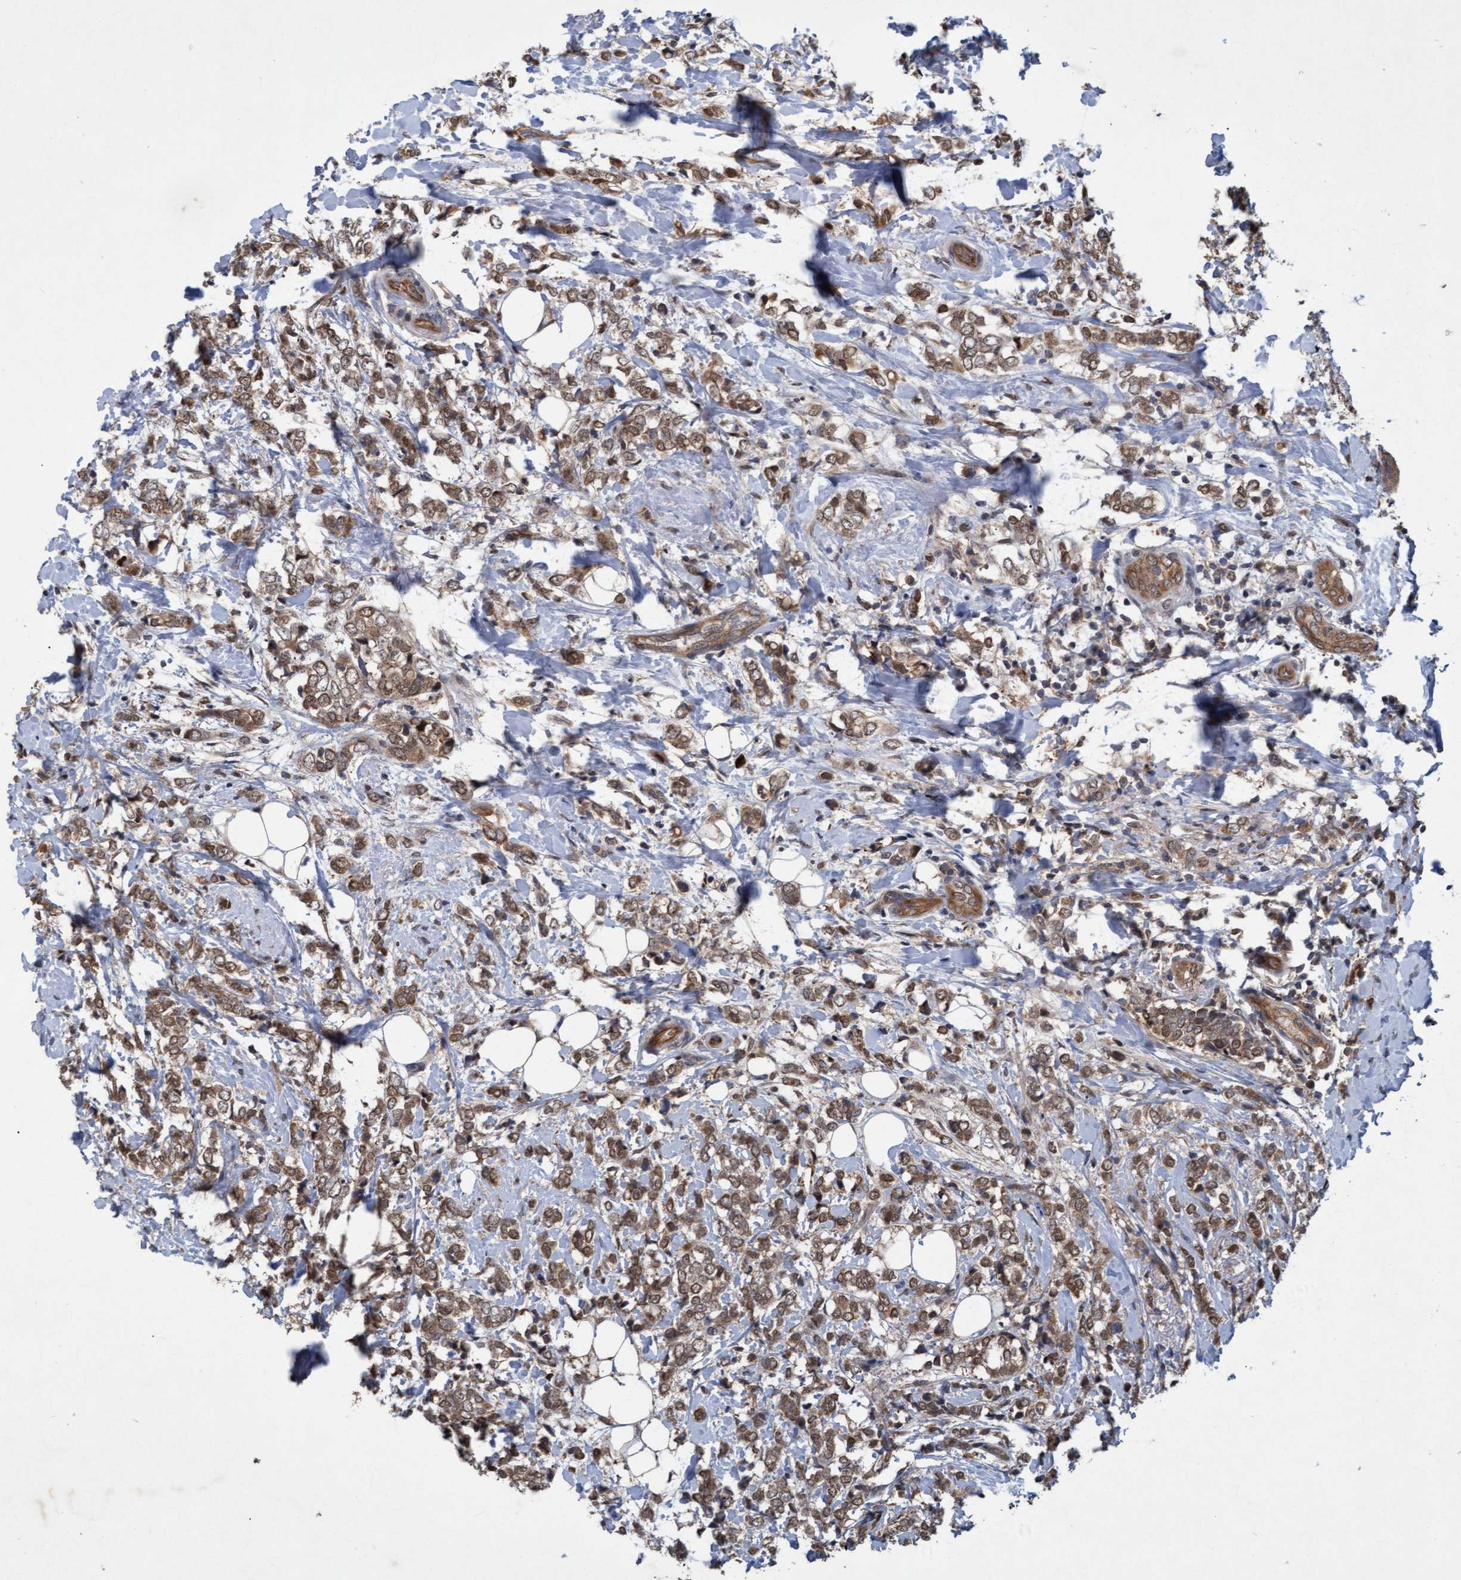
{"staining": {"intensity": "moderate", "quantity": ">75%", "location": "cytoplasmic/membranous,nuclear"}, "tissue": "breast cancer", "cell_type": "Tumor cells", "image_type": "cancer", "snomed": [{"axis": "morphology", "description": "Normal tissue, NOS"}, {"axis": "morphology", "description": "Lobular carcinoma"}, {"axis": "topography", "description": "Breast"}], "caption": "Tumor cells demonstrate medium levels of moderate cytoplasmic/membranous and nuclear expression in about >75% of cells in breast lobular carcinoma. The protein is shown in brown color, while the nuclei are stained blue.", "gene": "PSMB6", "patient": {"sex": "female", "age": 47}}